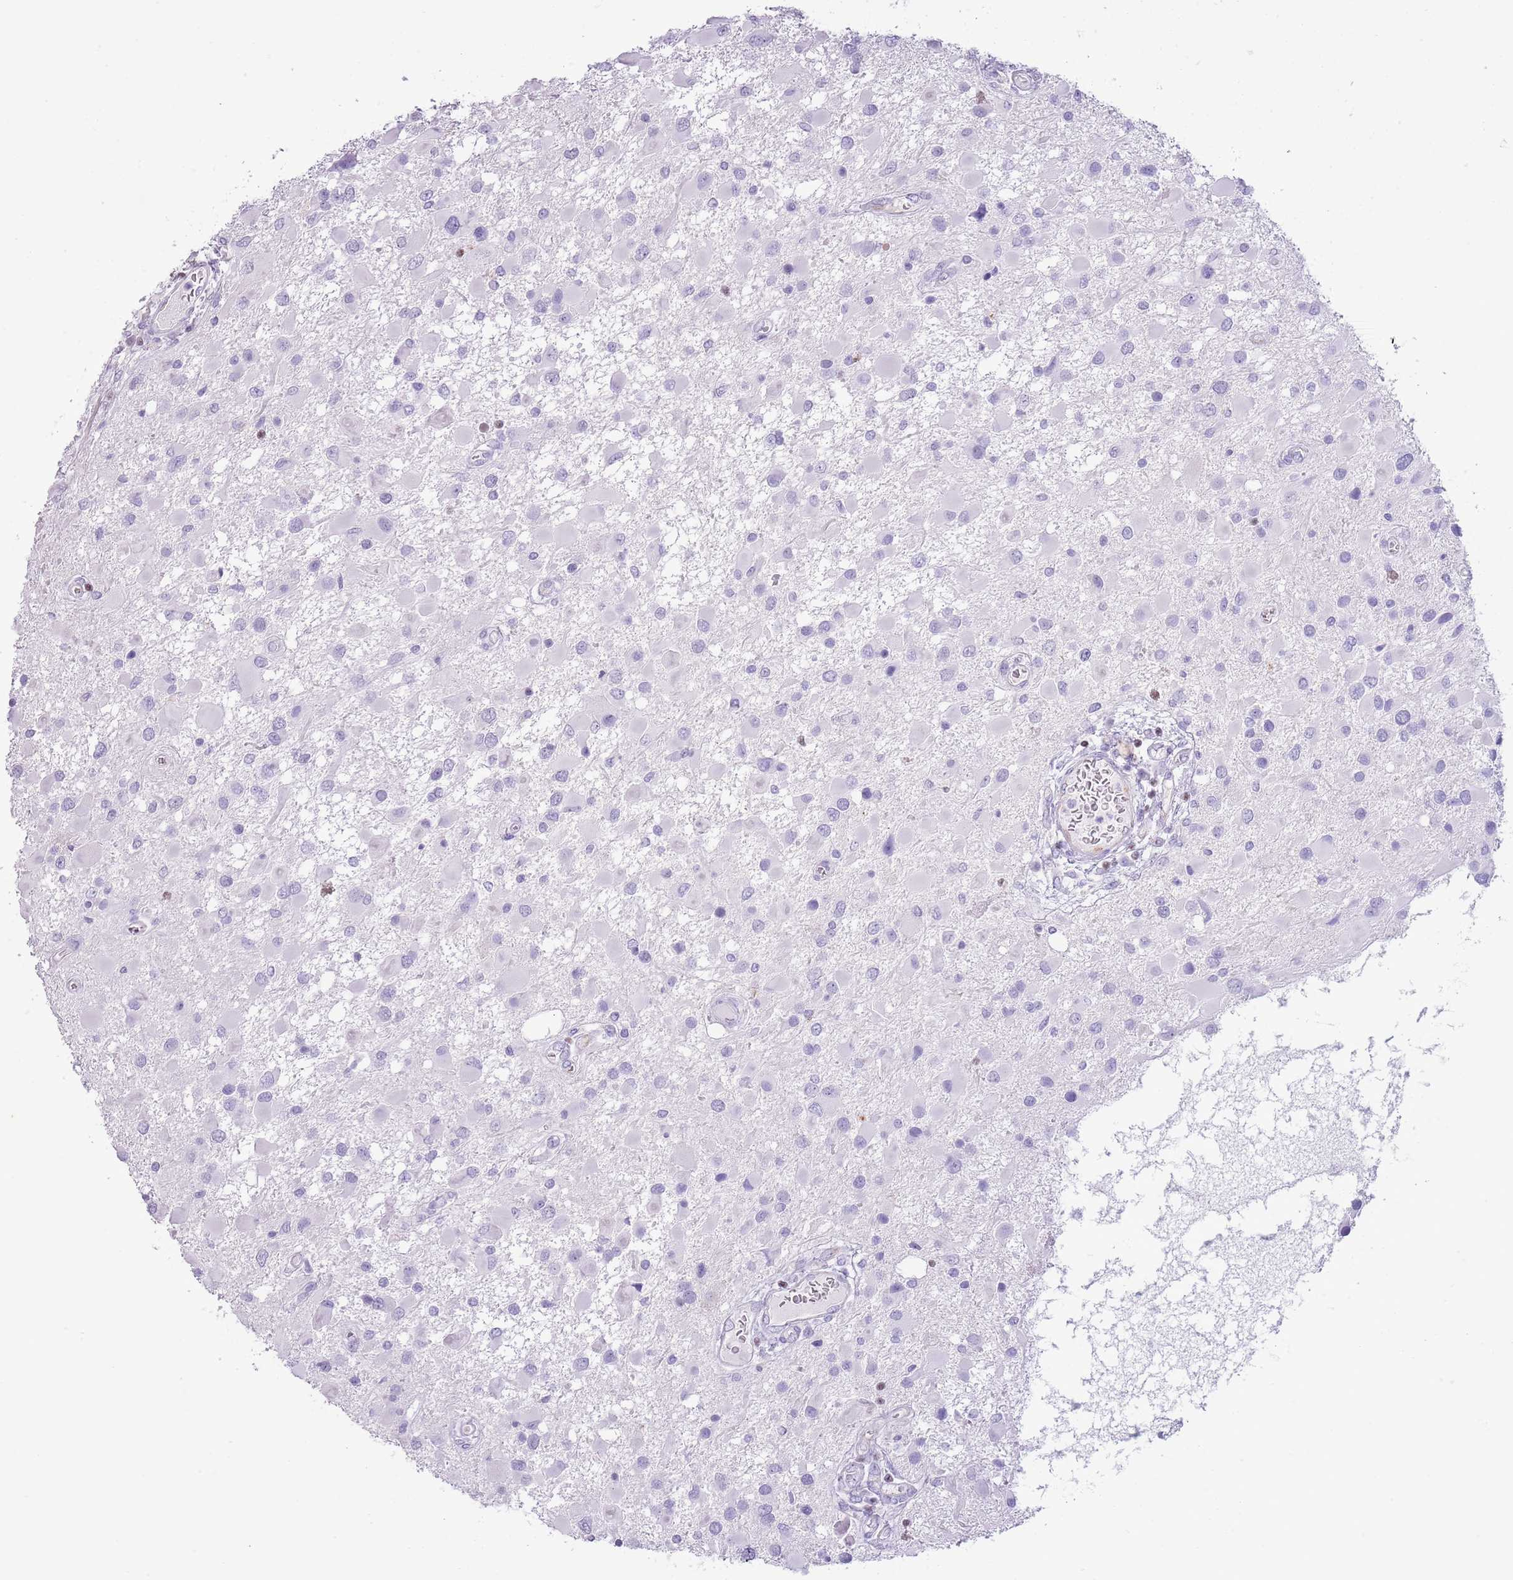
{"staining": {"intensity": "negative", "quantity": "none", "location": "none"}, "tissue": "glioma", "cell_type": "Tumor cells", "image_type": "cancer", "snomed": [{"axis": "morphology", "description": "Glioma, malignant, High grade"}, {"axis": "topography", "description": "Brain"}], "caption": "IHC micrograph of neoplastic tissue: human glioma stained with DAB (3,3'-diaminobenzidine) shows no significant protein positivity in tumor cells.", "gene": "BCL11B", "patient": {"sex": "male", "age": 53}}